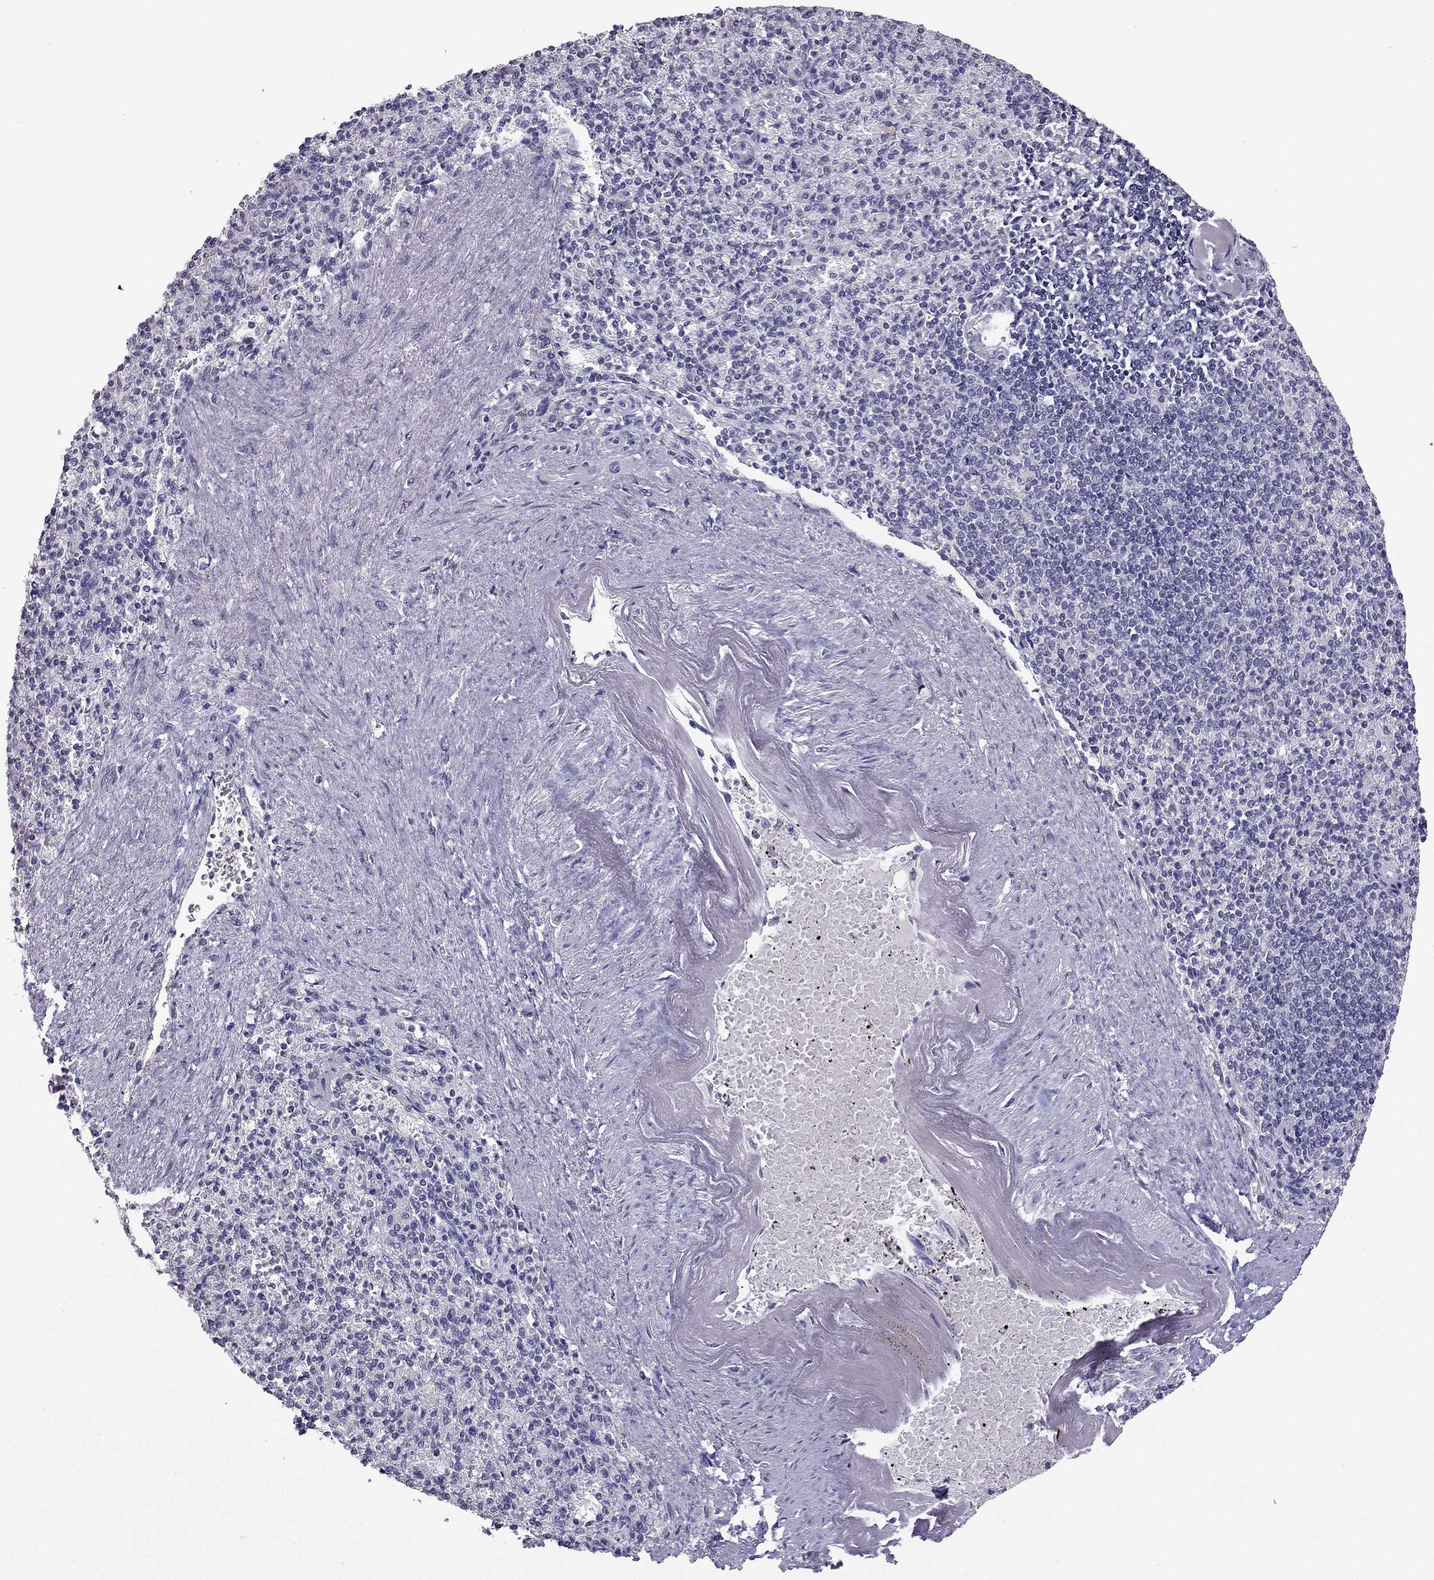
{"staining": {"intensity": "negative", "quantity": "none", "location": "none"}, "tissue": "spleen", "cell_type": "Cells in red pulp", "image_type": "normal", "snomed": [{"axis": "morphology", "description": "Normal tissue, NOS"}, {"axis": "topography", "description": "Spleen"}], "caption": "Immunohistochemistry (IHC) of unremarkable spleen displays no staining in cells in red pulp. The staining was performed using DAB (3,3'-diaminobenzidine) to visualize the protein expression in brown, while the nuclei were stained in blue with hematoxylin (Magnification: 20x).", "gene": "ARHGAP11A", "patient": {"sex": "female", "age": 74}}